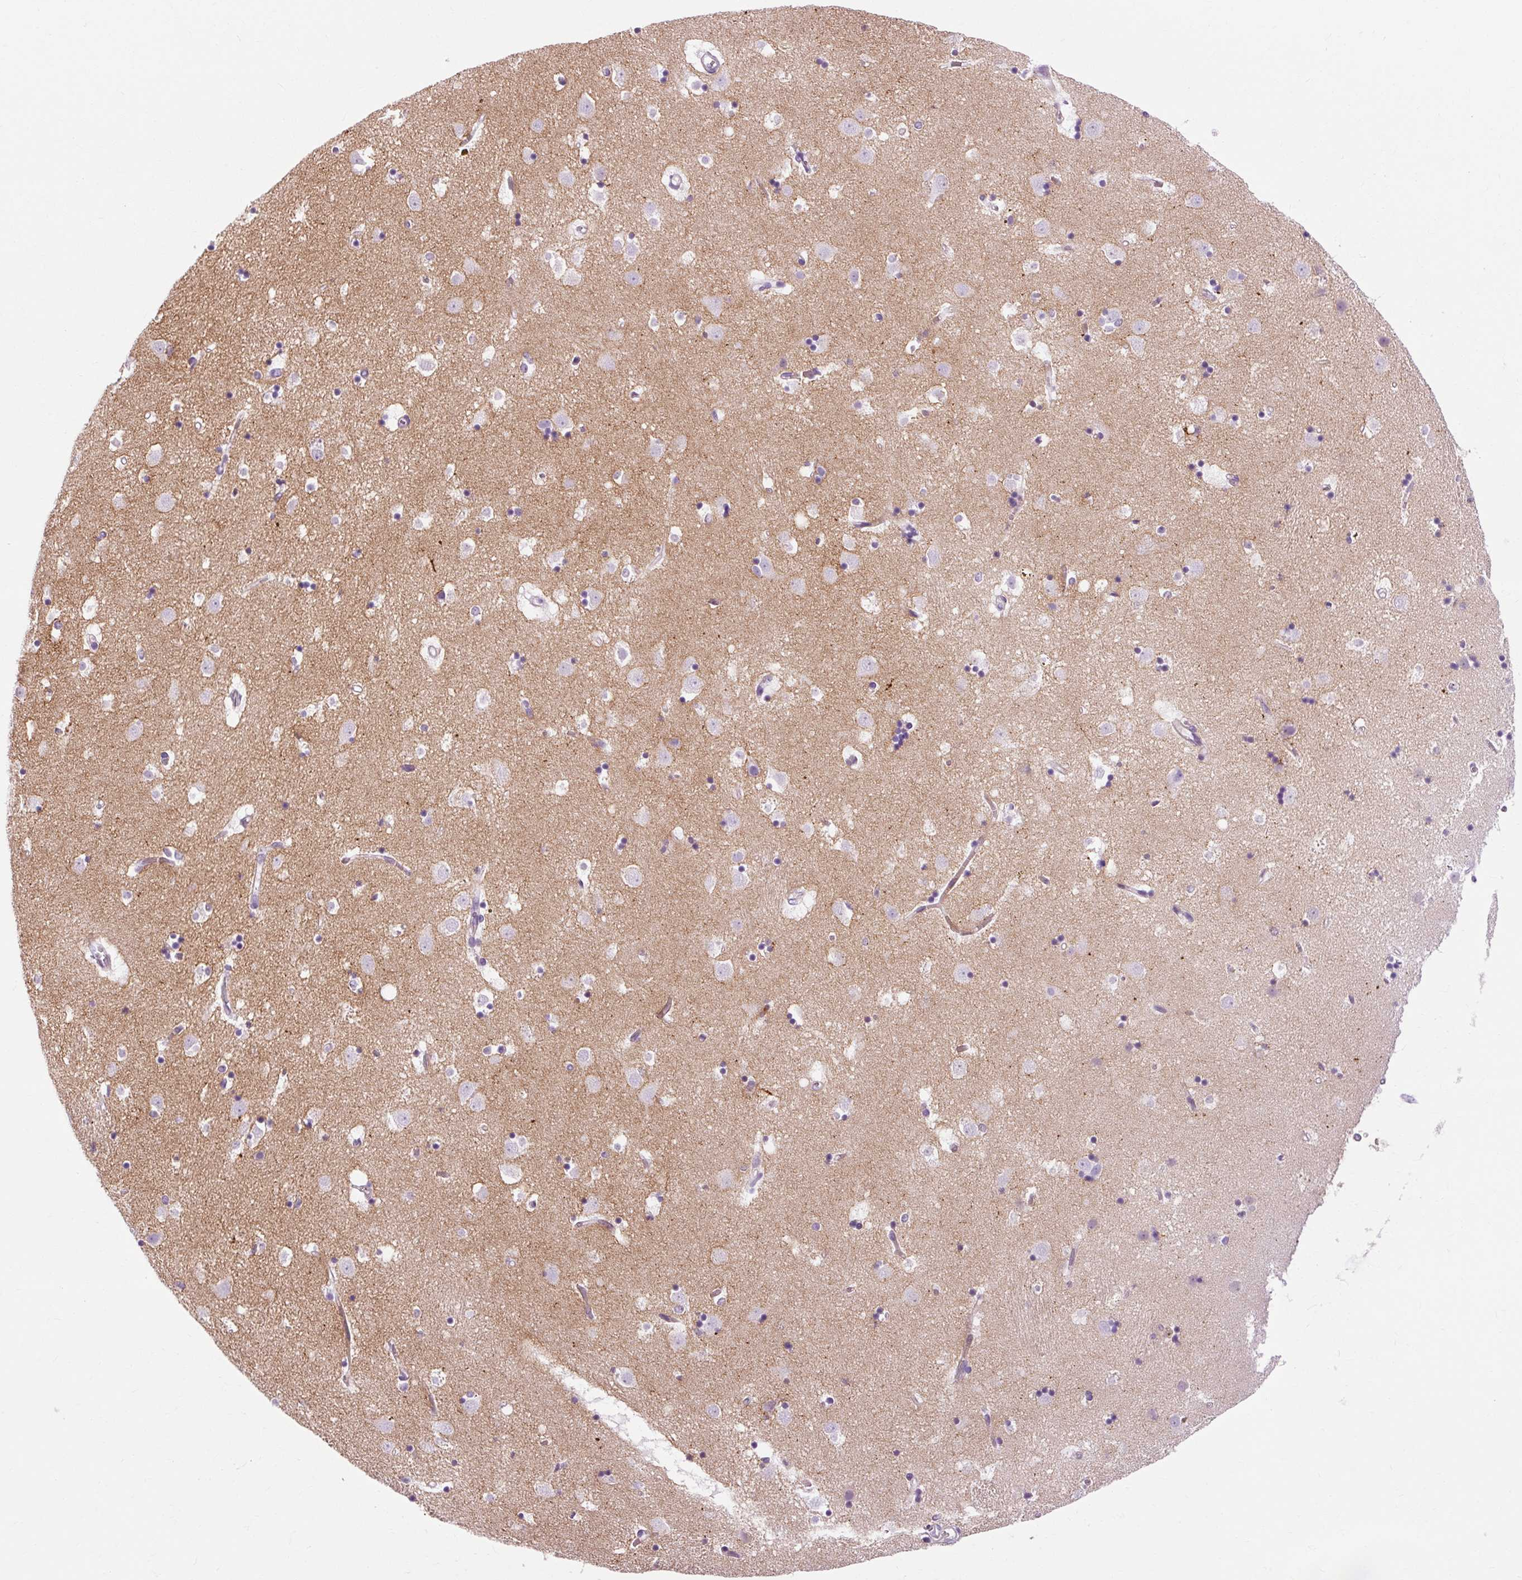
{"staining": {"intensity": "negative", "quantity": "none", "location": "none"}, "tissue": "caudate", "cell_type": "Glial cells", "image_type": "normal", "snomed": [{"axis": "morphology", "description": "Normal tissue, NOS"}, {"axis": "topography", "description": "Lateral ventricle wall"}], "caption": "This image is of unremarkable caudate stained with IHC to label a protein in brown with the nuclei are counter-stained blue. There is no expression in glial cells.", "gene": "OOEP", "patient": {"sex": "male", "age": 58}}